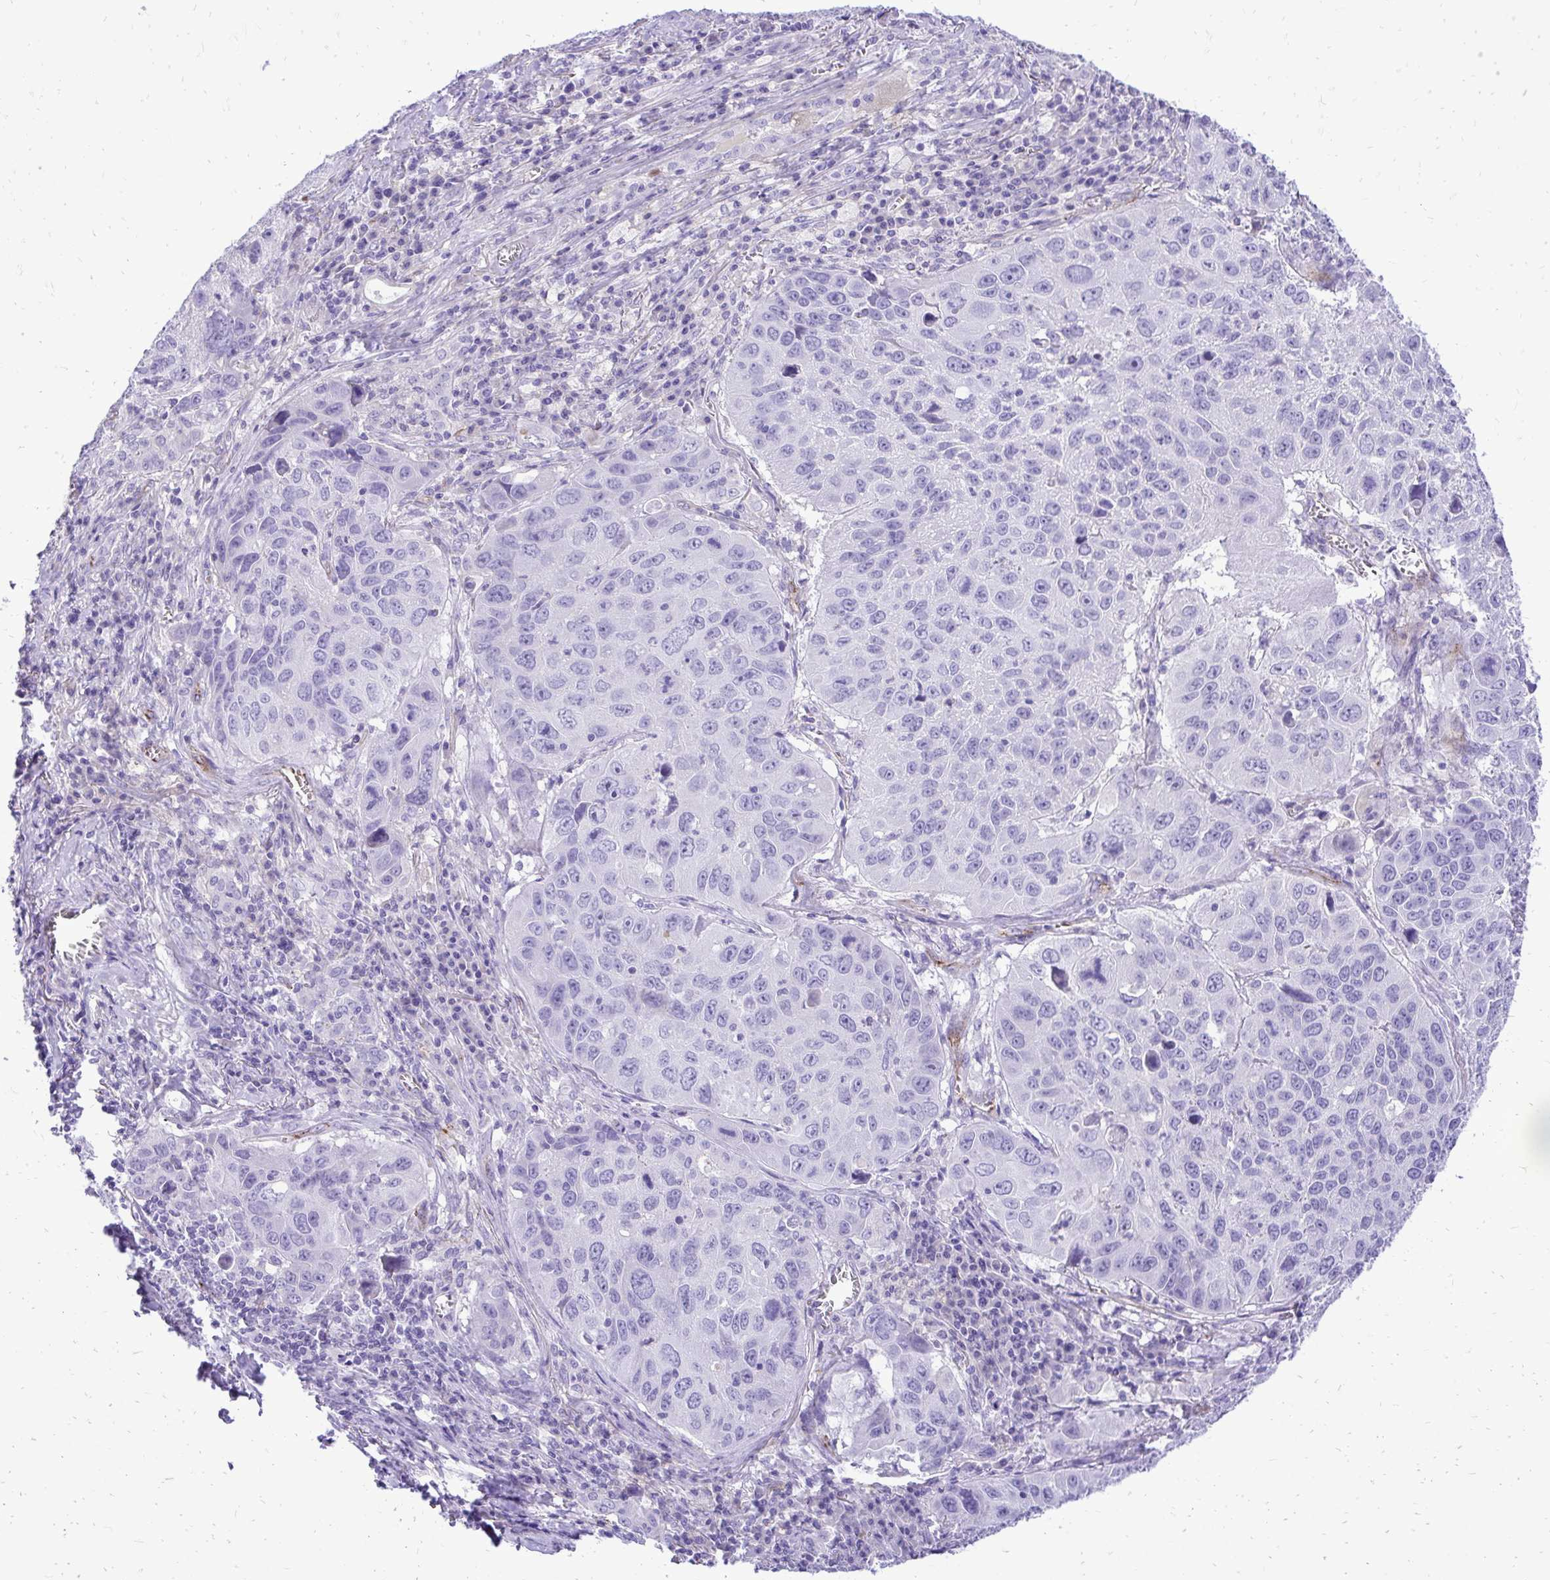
{"staining": {"intensity": "negative", "quantity": "none", "location": "none"}, "tissue": "lung cancer", "cell_type": "Tumor cells", "image_type": "cancer", "snomed": [{"axis": "morphology", "description": "Squamous cell carcinoma, NOS"}, {"axis": "topography", "description": "Lung"}], "caption": "Immunohistochemistry (IHC) image of lung cancer stained for a protein (brown), which exhibits no expression in tumor cells.", "gene": "PELI3", "patient": {"sex": "female", "age": 61}}